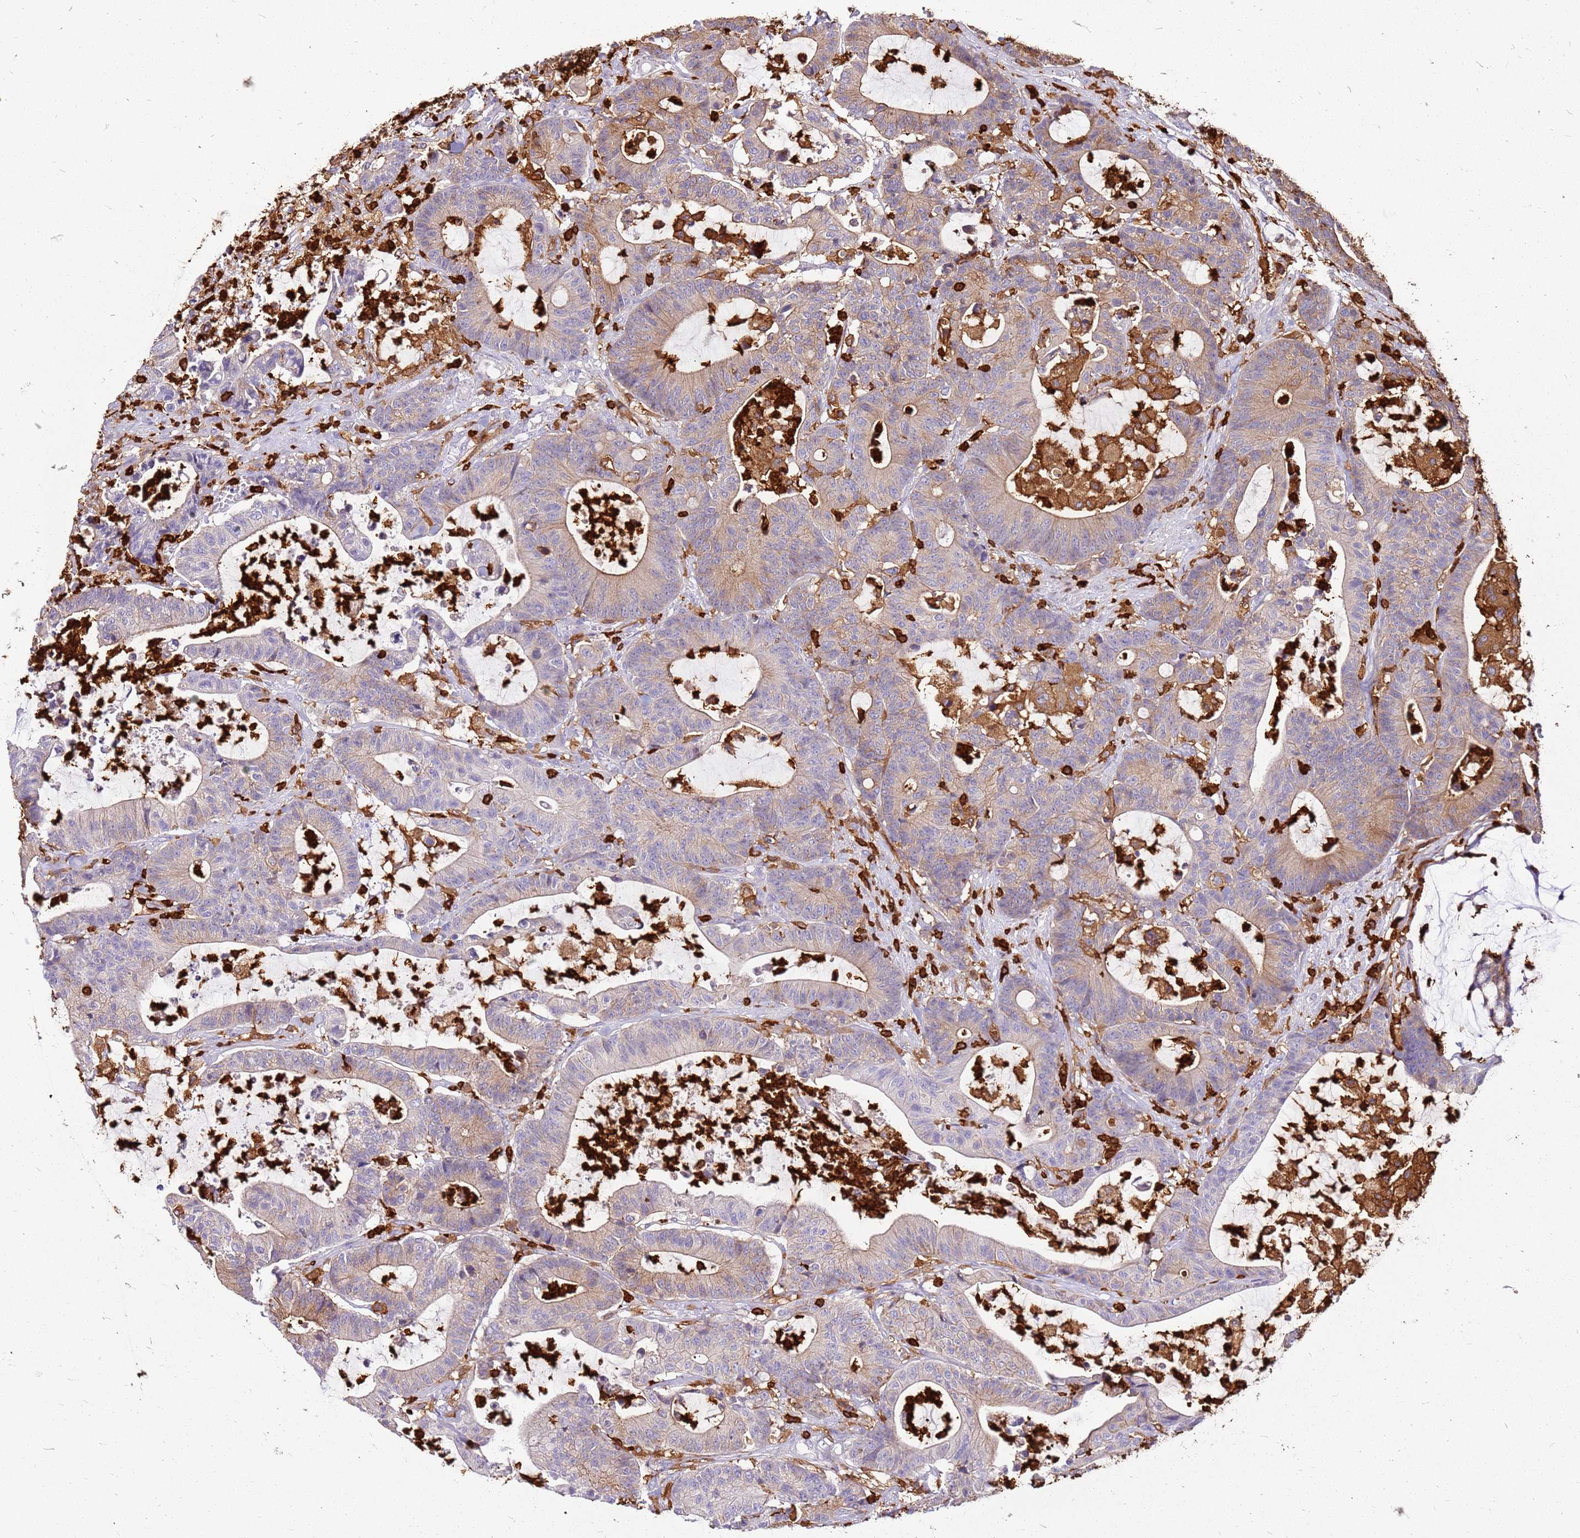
{"staining": {"intensity": "weak", "quantity": "25%-75%", "location": "cytoplasmic/membranous"}, "tissue": "colorectal cancer", "cell_type": "Tumor cells", "image_type": "cancer", "snomed": [{"axis": "morphology", "description": "Adenocarcinoma, NOS"}, {"axis": "topography", "description": "Colon"}], "caption": "Human colorectal adenocarcinoma stained with a brown dye demonstrates weak cytoplasmic/membranous positive staining in about 25%-75% of tumor cells.", "gene": "CORO1A", "patient": {"sex": "female", "age": 84}}